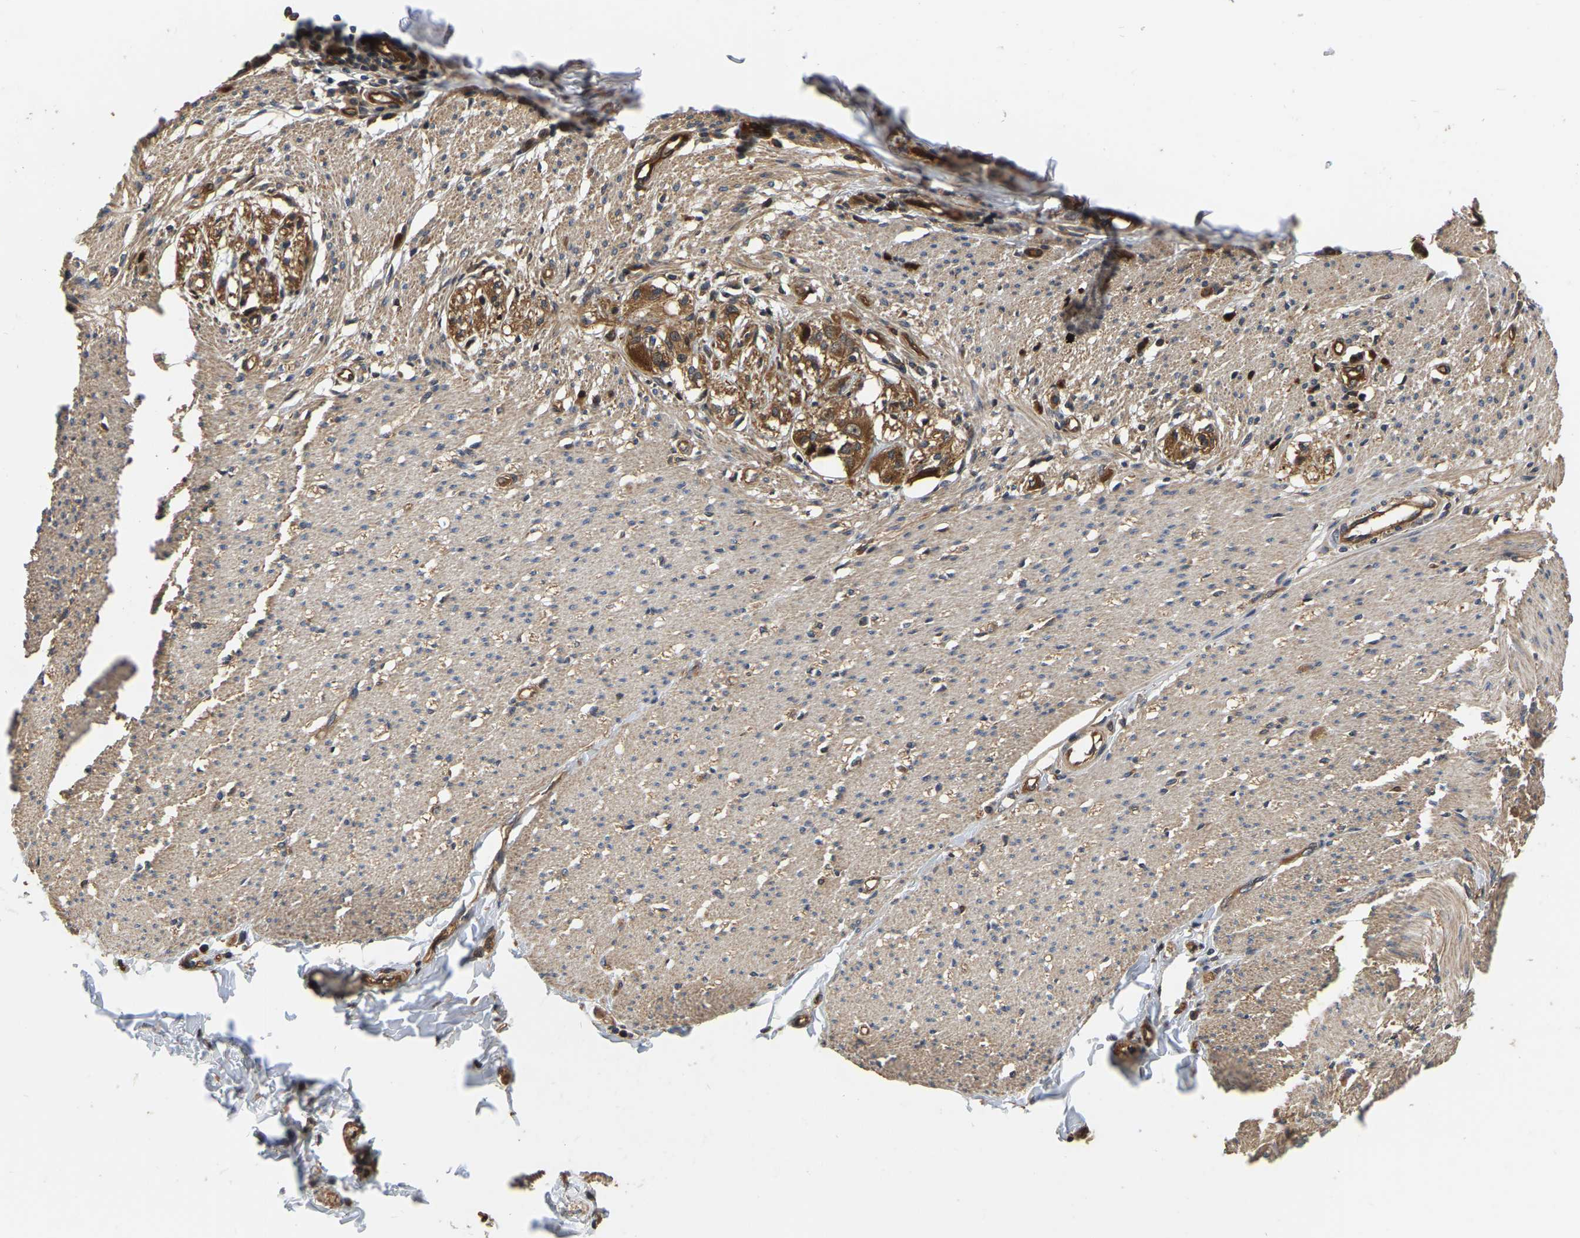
{"staining": {"intensity": "moderate", "quantity": ">75%", "location": "cytoplasmic/membranous"}, "tissue": "smooth muscle", "cell_type": "Smooth muscle cells", "image_type": "normal", "snomed": [{"axis": "morphology", "description": "Normal tissue, NOS"}, {"axis": "morphology", "description": "Adenocarcinoma, NOS"}, {"axis": "topography", "description": "Colon"}, {"axis": "topography", "description": "Peripheral nerve tissue"}], "caption": "Protein staining by immunohistochemistry exhibits moderate cytoplasmic/membranous staining in approximately >75% of smooth muscle cells in unremarkable smooth muscle.", "gene": "GARS1", "patient": {"sex": "male", "age": 14}}